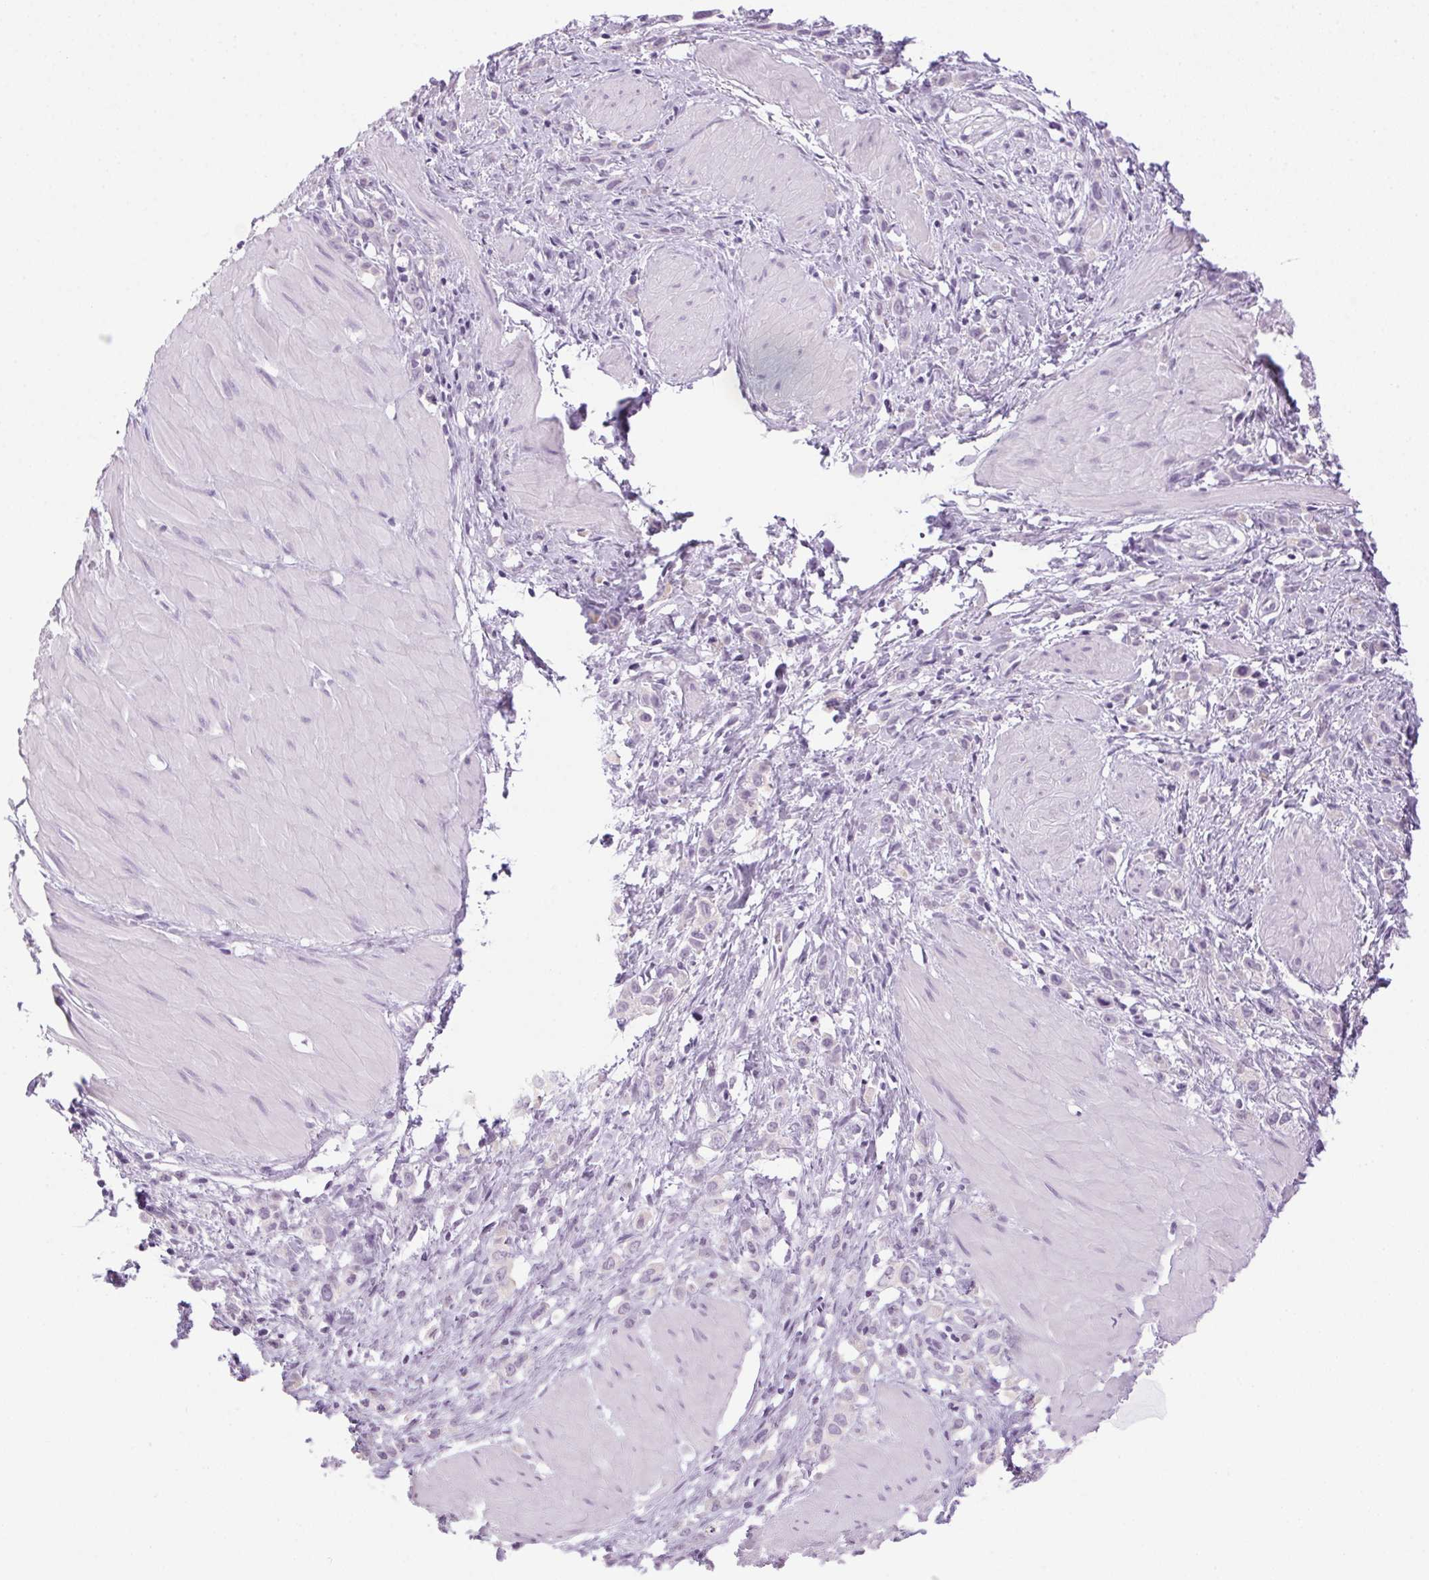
{"staining": {"intensity": "negative", "quantity": "none", "location": "none"}, "tissue": "stomach cancer", "cell_type": "Tumor cells", "image_type": "cancer", "snomed": [{"axis": "morphology", "description": "Adenocarcinoma, NOS"}, {"axis": "topography", "description": "Stomach"}], "caption": "There is no significant staining in tumor cells of stomach cancer (adenocarcinoma). The staining is performed using DAB (3,3'-diaminobenzidine) brown chromogen with nuclei counter-stained in using hematoxylin.", "gene": "POPDC2", "patient": {"sex": "male", "age": 47}}